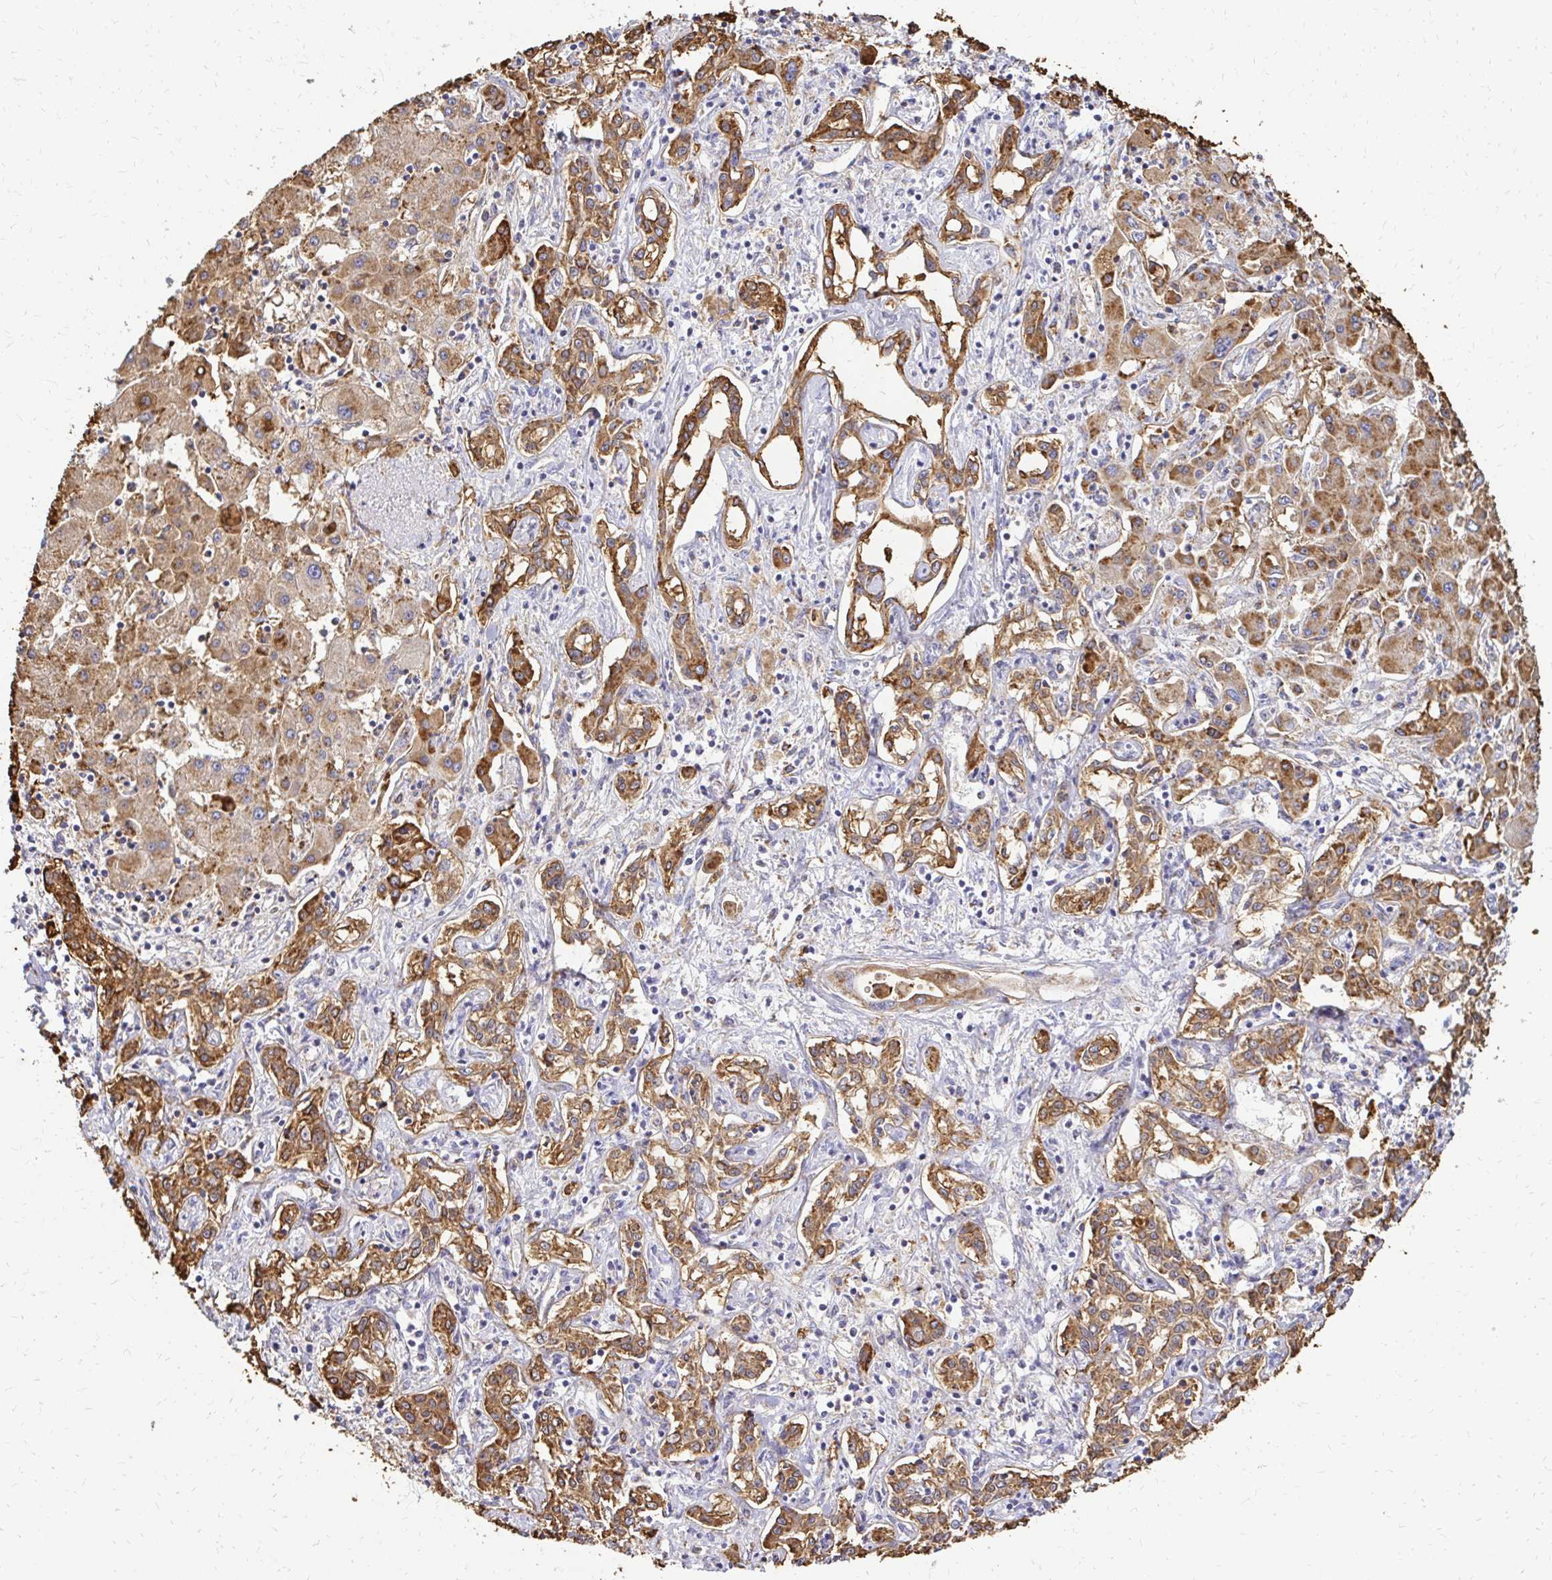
{"staining": {"intensity": "moderate", "quantity": ">75%", "location": "cytoplasmic/membranous"}, "tissue": "liver cancer", "cell_type": "Tumor cells", "image_type": "cancer", "snomed": [{"axis": "morphology", "description": "Cholangiocarcinoma"}, {"axis": "topography", "description": "Liver"}], "caption": "The image reveals a brown stain indicating the presence of a protein in the cytoplasmic/membranous of tumor cells in cholangiocarcinoma (liver). Using DAB (3,3'-diaminobenzidine) (brown) and hematoxylin (blue) stains, captured at high magnification using brightfield microscopy.", "gene": "MRPL13", "patient": {"sex": "female", "age": 64}}